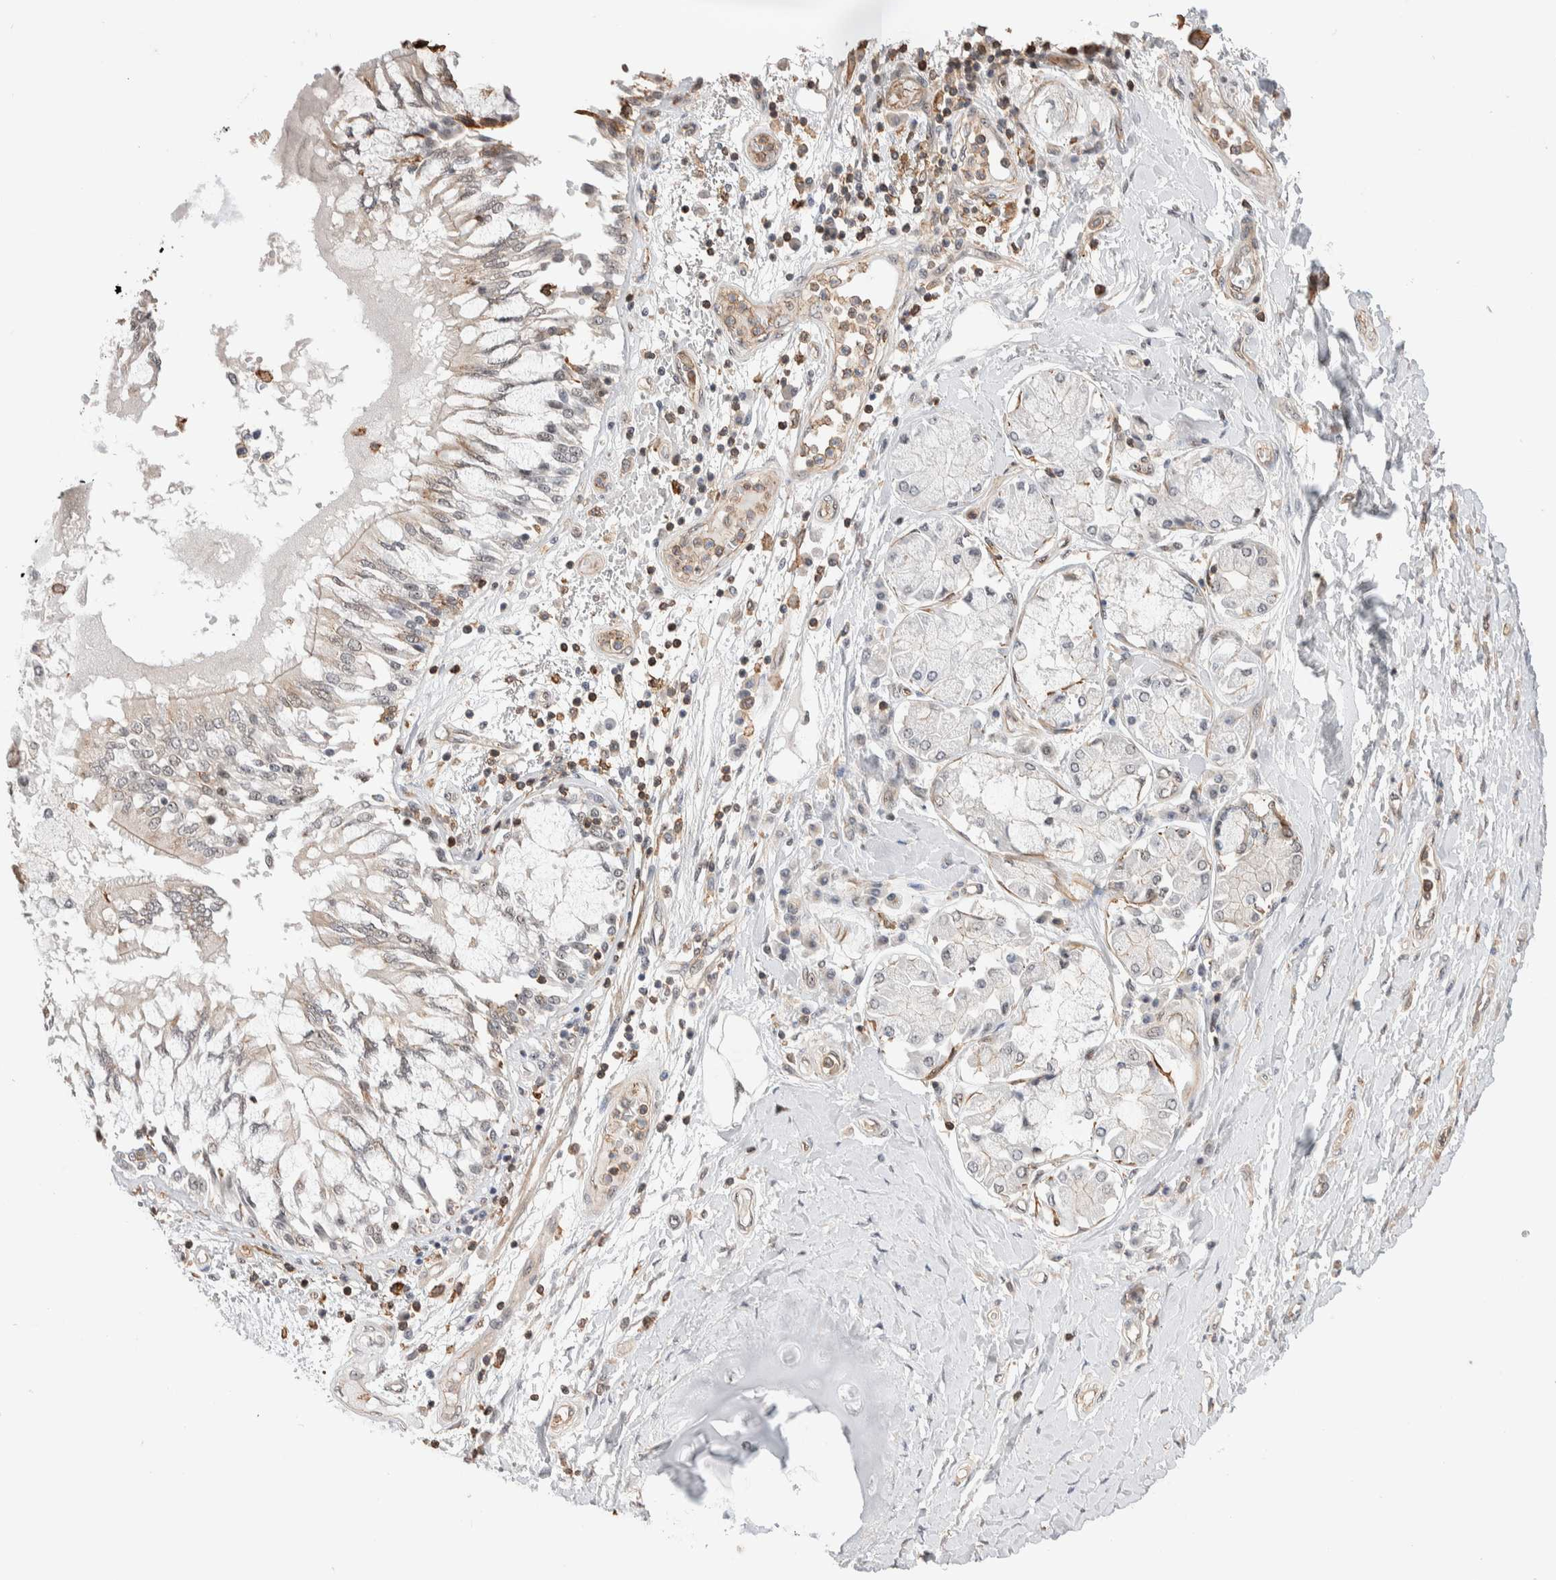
{"staining": {"intensity": "negative", "quantity": "none", "location": "none"}, "tissue": "lung cancer", "cell_type": "Tumor cells", "image_type": "cancer", "snomed": [{"axis": "morphology", "description": "Normal tissue, NOS"}, {"axis": "morphology", "description": "Squamous cell carcinoma, NOS"}, {"axis": "topography", "description": "Lymph node"}, {"axis": "topography", "description": "Cartilage tissue"}, {"axis": "topography", "description": "Bronchus"}, {"axis": "topography", "description": "Lung"}, {"axis": "topography", "description": "Peripheral nerve tissue"}], "caption": "Immunohistochemical staining of lung cancer (squamous cell carcinoma) exhibits no significant positivity in tumor cells.", "gene": "ZNF704", "patient": {"sex": "female", "age": 49}}